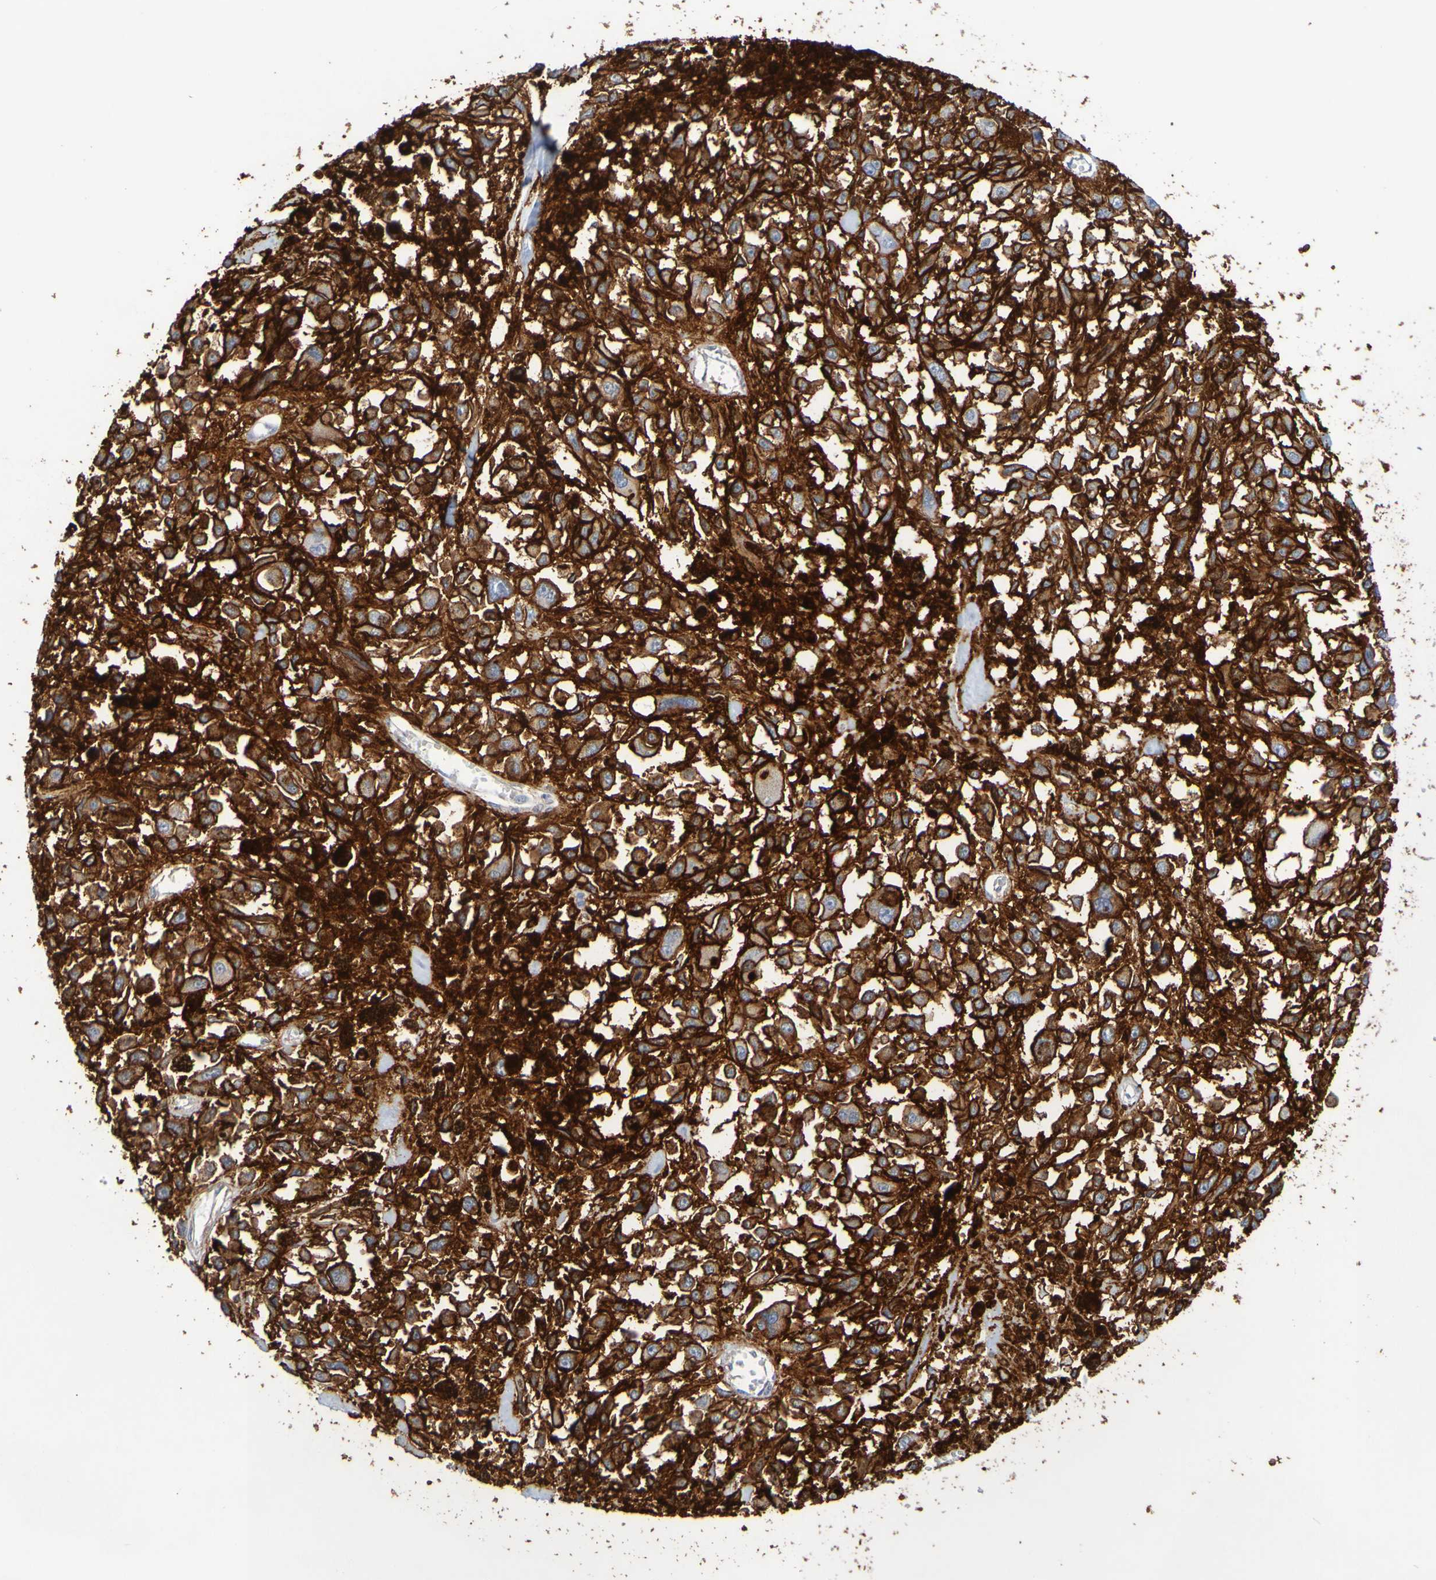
{"staining": {"intensity": "strong", "quantity": ">75%", "location": "cytoplasmic/membranous"}, "tissue": "melanoma", "cell_type": "Tumor cells", "image_type": "cancer", "snomed": [{"axis": "morphology", "description": "Malignant melanoma, Metastatic site"}, {"axis": "topography", "description": "Lymph node"}], "caption": "Protein staining demonstrates strong cytoplasmic/membranous positivity in about >75% of tumor cells in malignant melanoma (metastatic site).", "gene": "SLC3A2", "patient": {"sex": "male", "age": 59}}